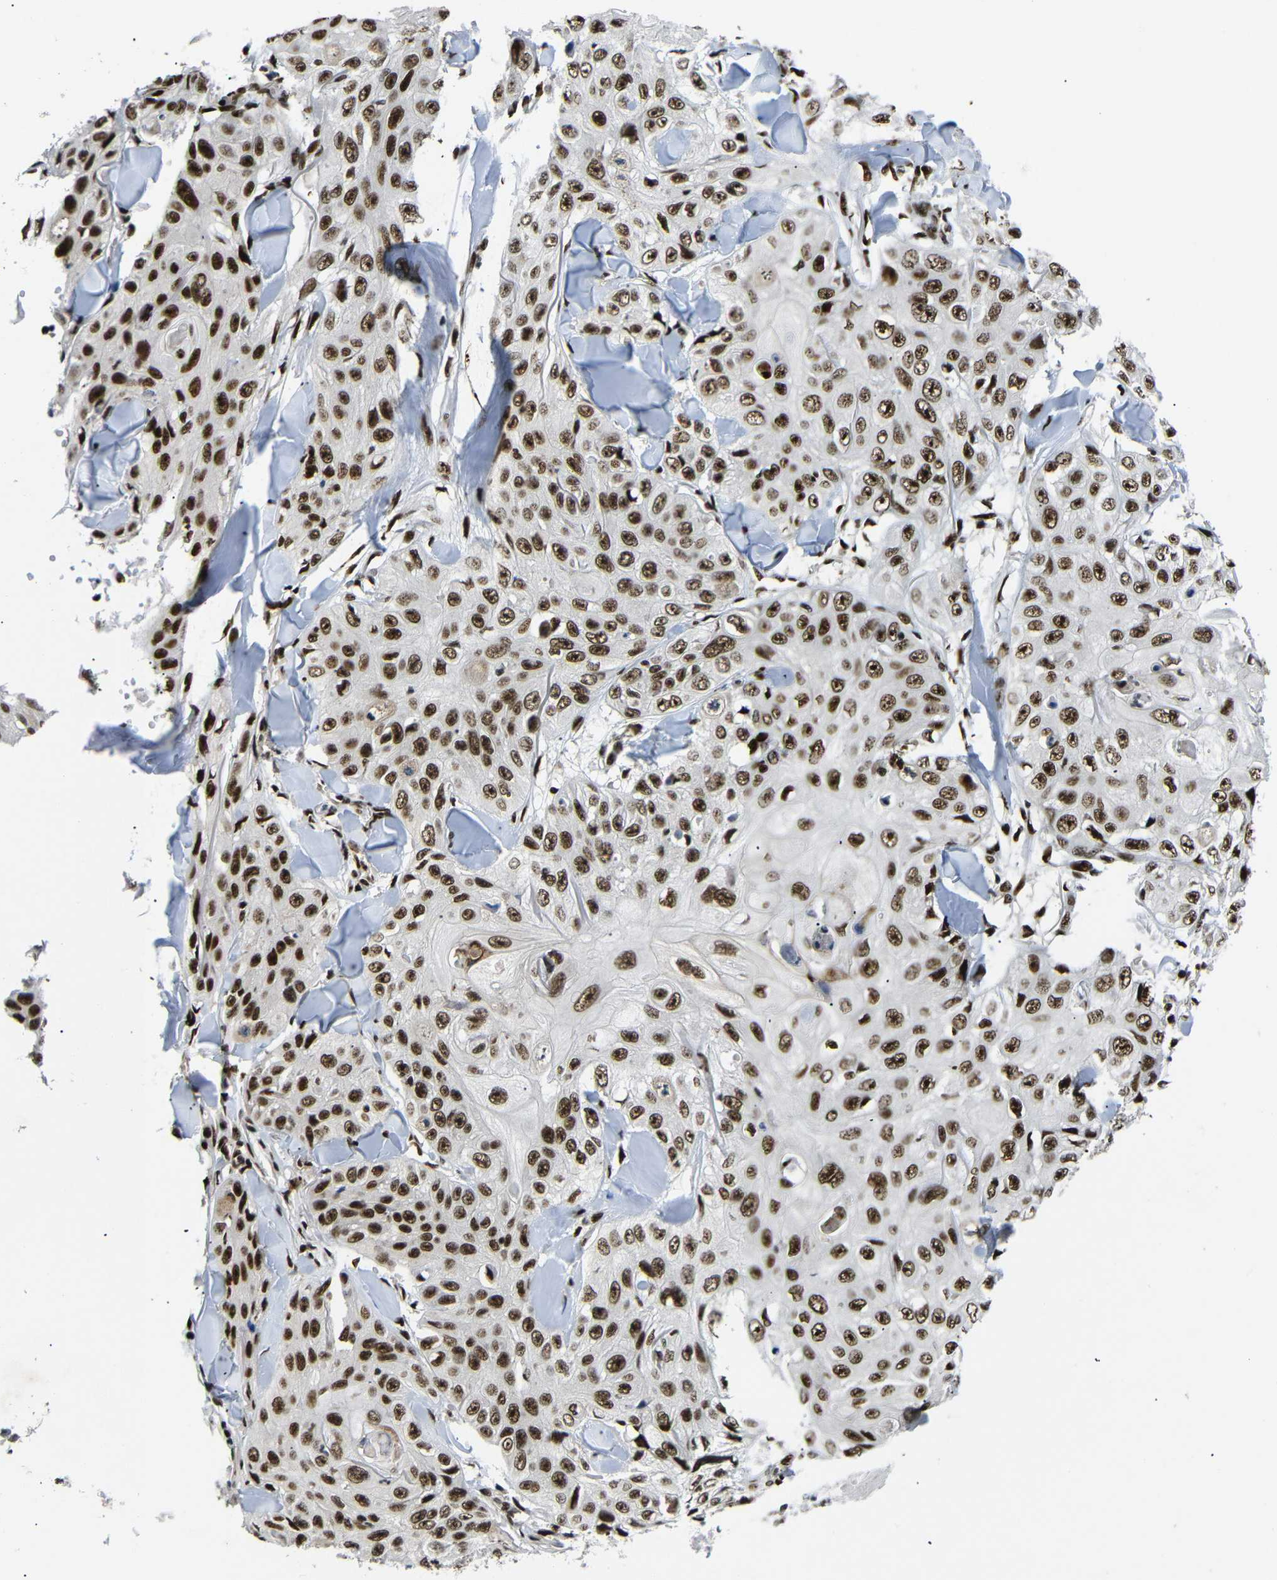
{"staining": {"intensity": "strong", "quantity": ">75%", "location": "nuclear"}, "tissue": "skin cancer", "cell_type": "Tumor cells", "image_type": "cancer", "snomed": [{"axis": "morphology", "description": "Squamous cell carcinoma, NOS"}, {"axis": "topography", "description": "Skin"}], "caption": "IHC image of neoplastic tissue: skin squamous cell carcinoma stained using immunohistochemistry (IHC) shows high levels of strong protein expression localized specifically in the nuclear of tumor cells, appearing as a nuclear brown color.", "gene": "SETDB2", "patient": {"sex": "male", "age": 86}}